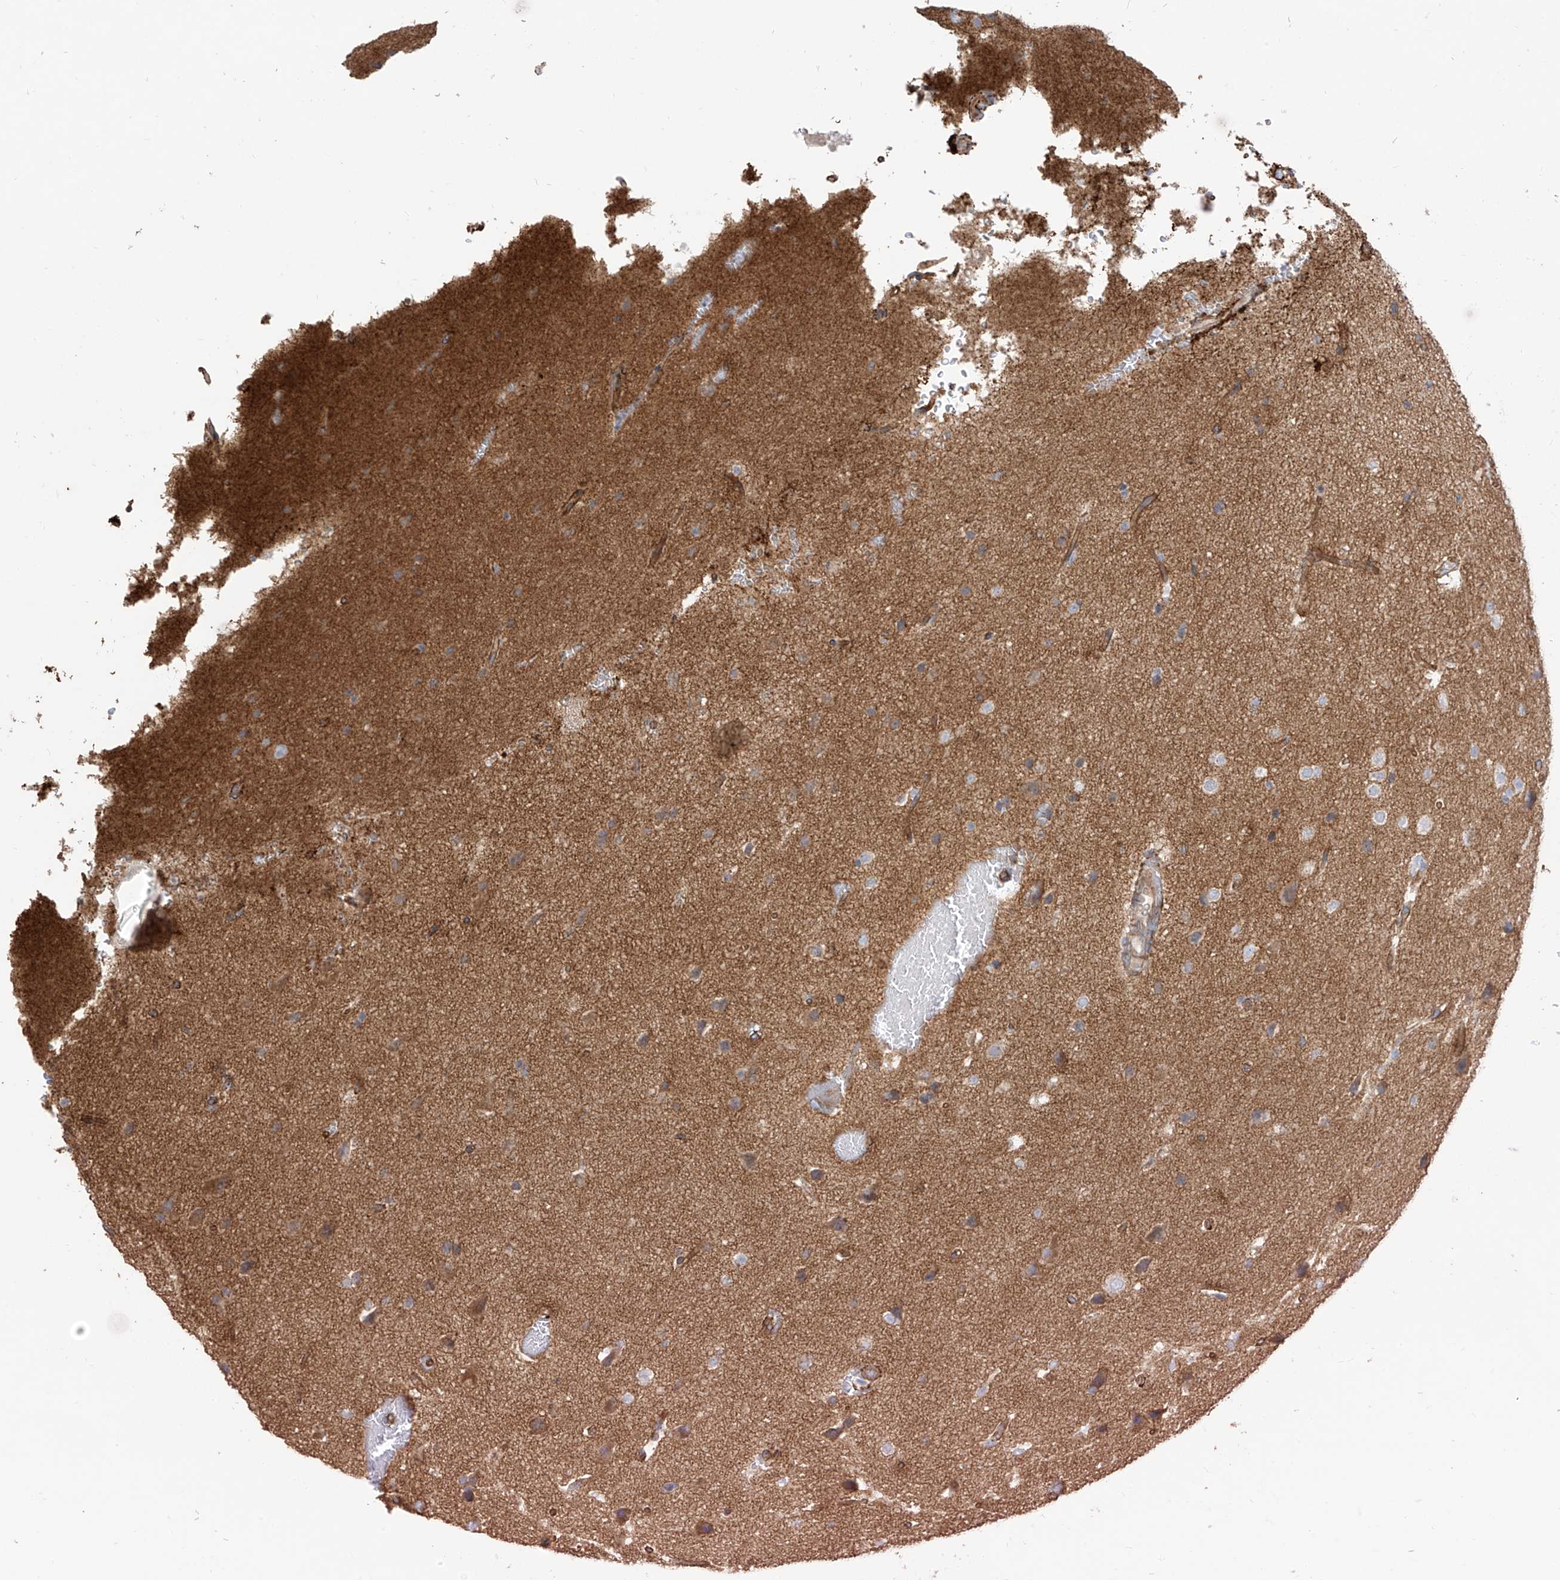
{"staining": {"intensity": "moderate", "quantity": "<25%", "location": "cytoplasmic/membranous"}, "tissue": "glioma", "cell_type": "Tumor cells", "image_type": "cancer", "snomed": [{"axis": "morphology", "description": "Glioma, malignant, Low grade"}, {"axis": "topography", "description": "Brain"}], "caption": "The immunohistochemical stain labels moderate cytoplasmic/membranous positivity in tumor cells of glioma tissue.", "gene": "EPHX4", "patient": {"sex": "female", "age": 37}}